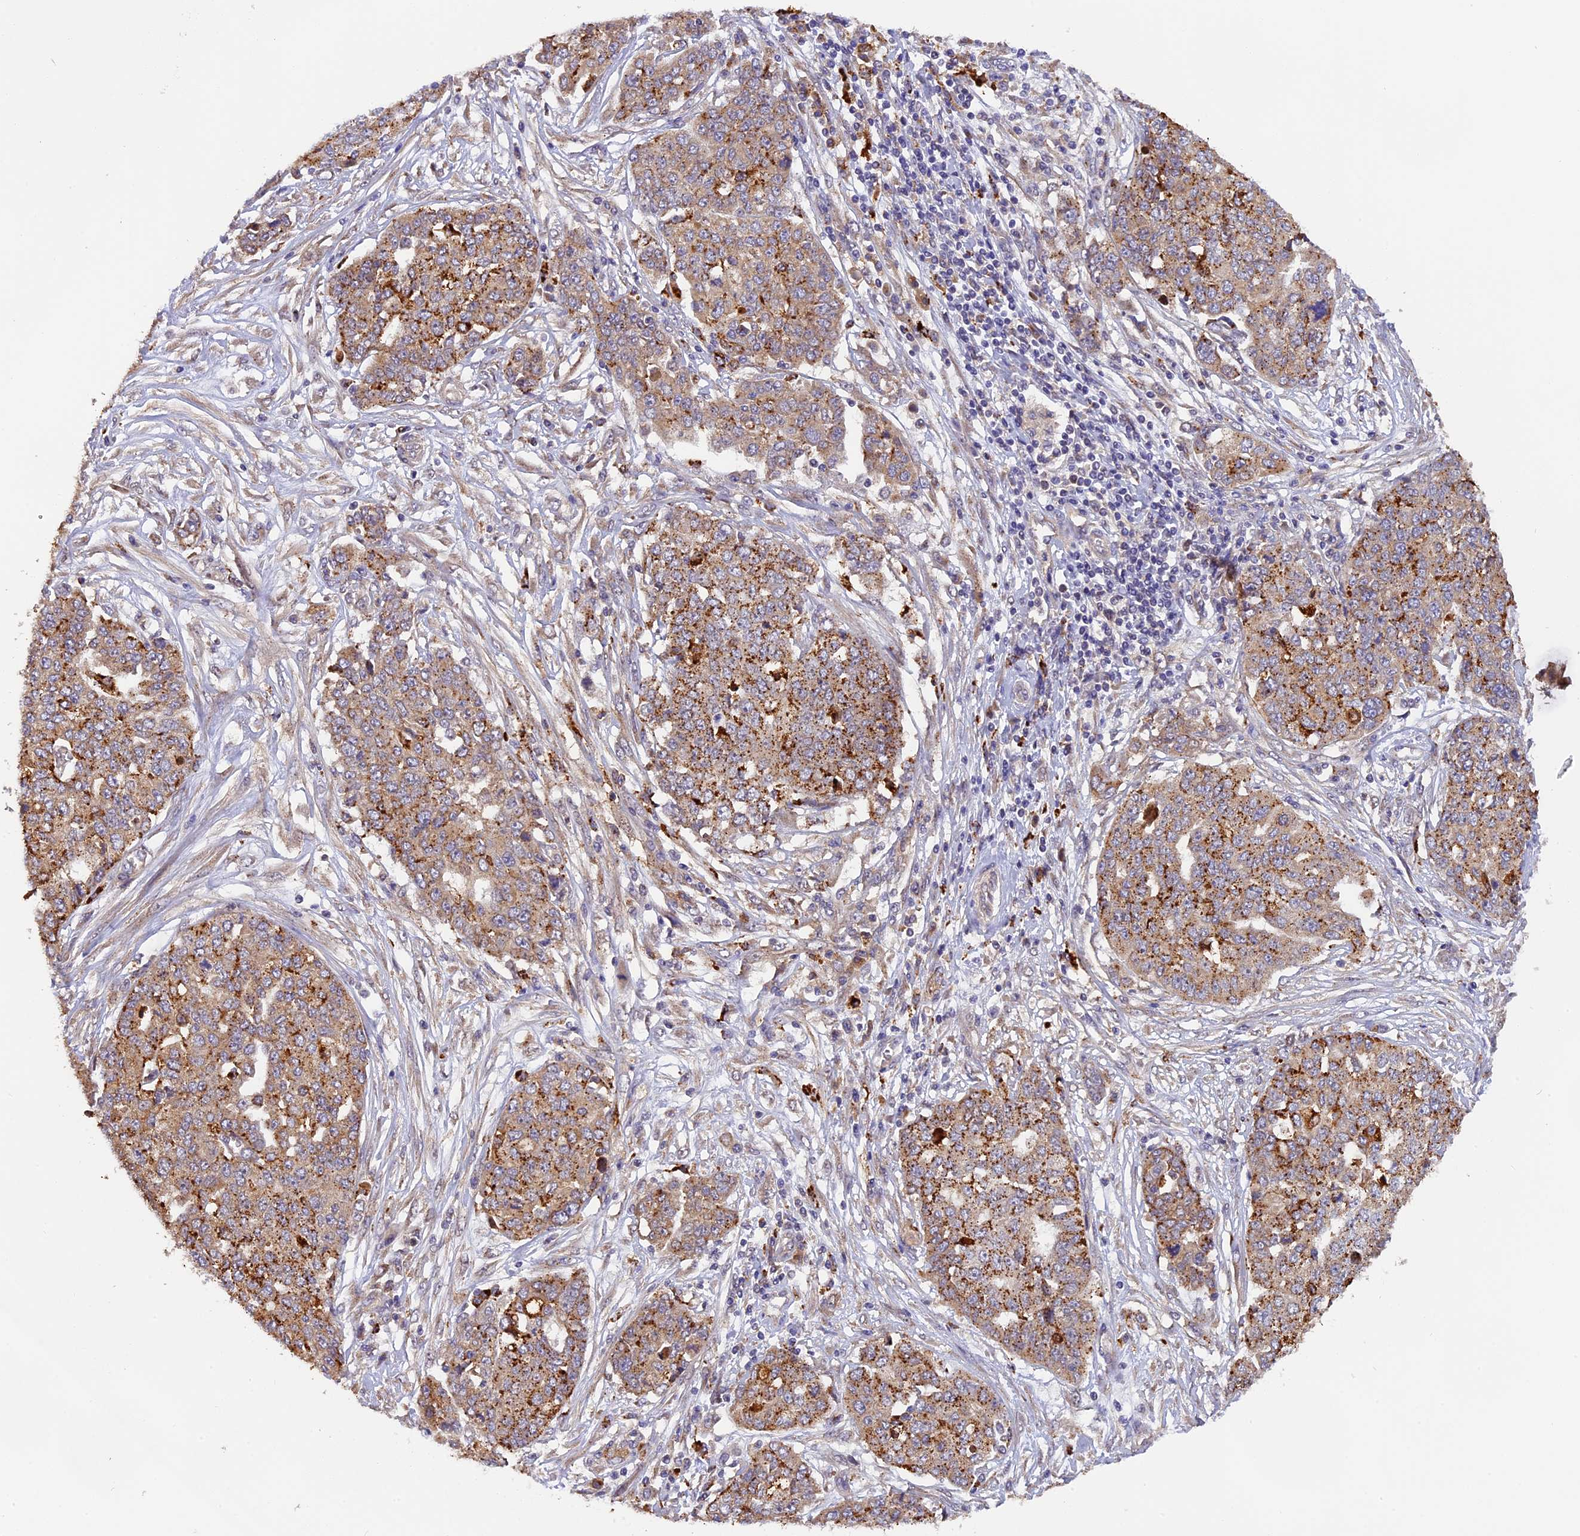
{"staining": {"intensity": "strong", "quantity": ">75%", "location": "cytoplasmic/membranous"}, "tissue": "ovarian cancer", "cell_type": "Tumor cells", "image_type": "cancer", "snomed": [{"axis": "morphology", "description": "Cystadenocarcinoma, serous, NOS"}, {"axis": "topography", "description": "Soft tissue"}, {"axis": "topography", "description": "Ovary"}], "caption": "Immunohistochemical staining of human ovarian cancer reveals high levels of strong cytoplasmic/membranous protein positivity in about >75% of tumor cells.", "gene": "COPE", "patient": {"sex": "female", "age": 57}}